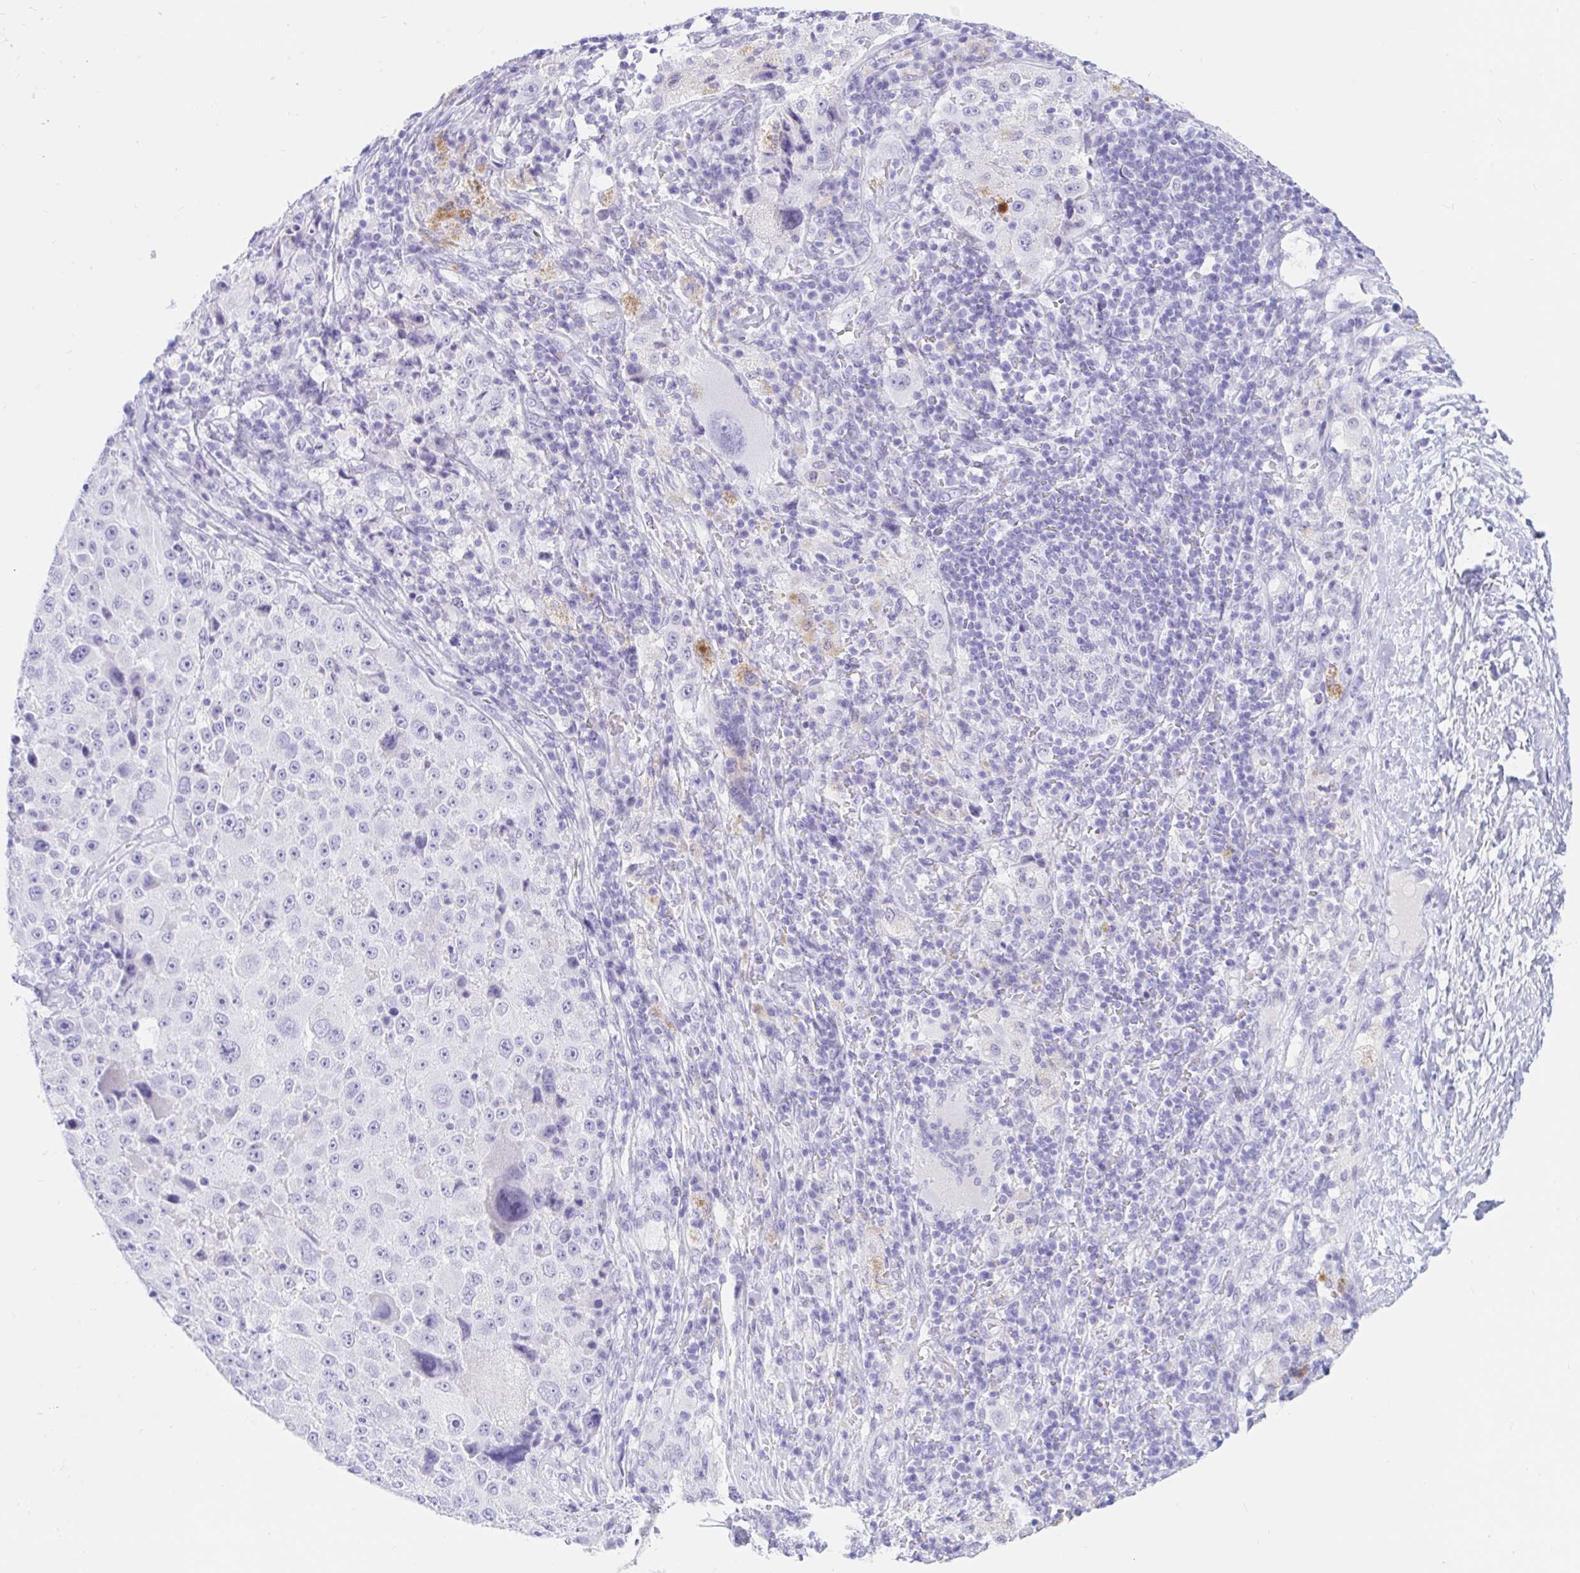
{"staining": {"intensity": "negative", "quantity": "none", "location": "none"}, "tissue": "melanoma", "cell_type": "Tumor cells", "image_type": "cancer", "snomed": [{"axis": "morphology", "description": "Malignant melanoma, Metastatic site"}, {"axis": "topography", "description": "Lymph node"}], "caption": "This is an immunohistochemistry image of human malignant melanoma (metastatic site). There is no expression in tumor cells.", "gene": "OR6T1", "patient": {"sex": "male", "age": 62}}